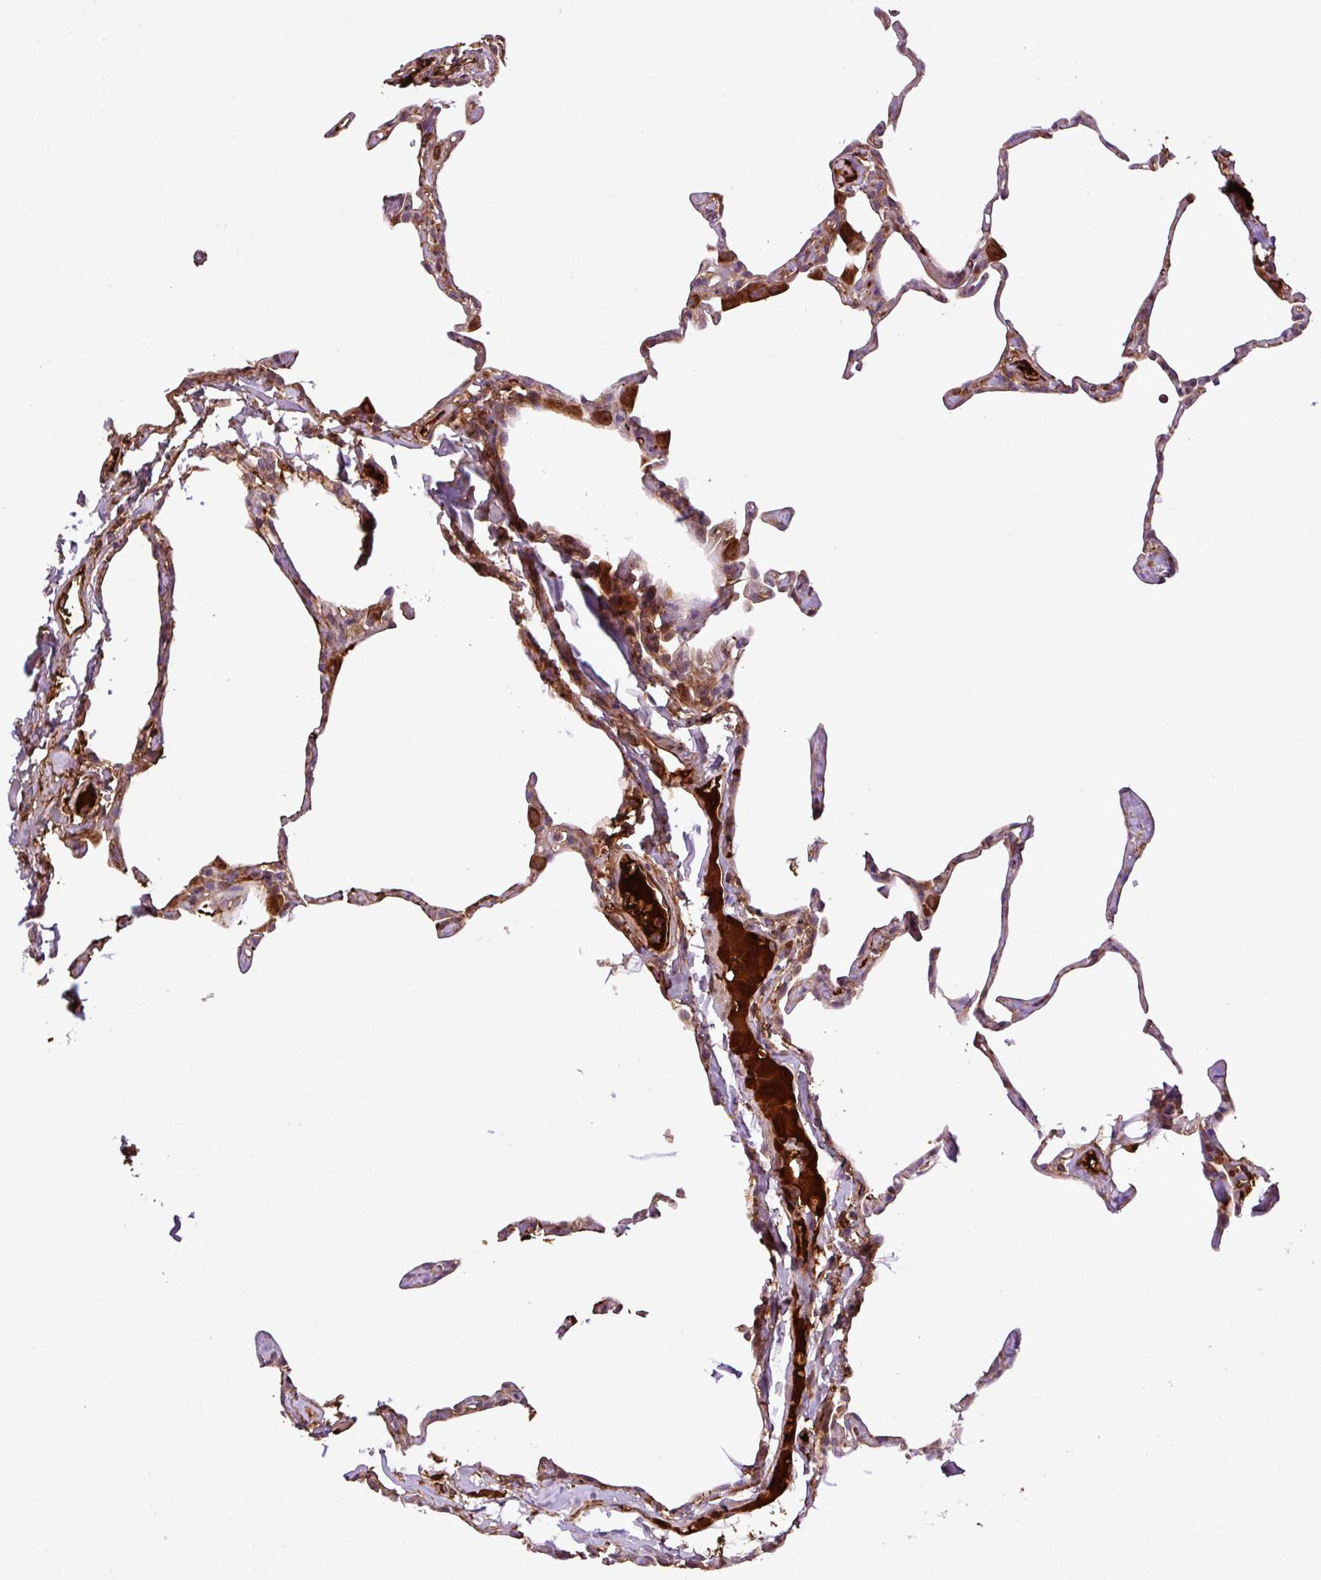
{"staining": {"intensity": "moderate", "quantity": "25%-75%", "location": "cytoplasmic/membranous"}, "tissue": "lung", "cell_type": "Alveolar cells", "image_type": "normal", "snomed": [{"axis": "morphology", "description": "Normal tissue, NOS"}, {"axis": "topography", "description": "Lung"}], "caption": "This micrograph demonstrates normal lung stained with immunohistochemistry (IHC) to label a protein in brown. The cytoplasmic/membranous of alveolar cells show moderate positivity for the protein. Nuclei are counter-stained blue.", "gene": "ZNF266", "patient": {"sex": "male", "age": 65}}